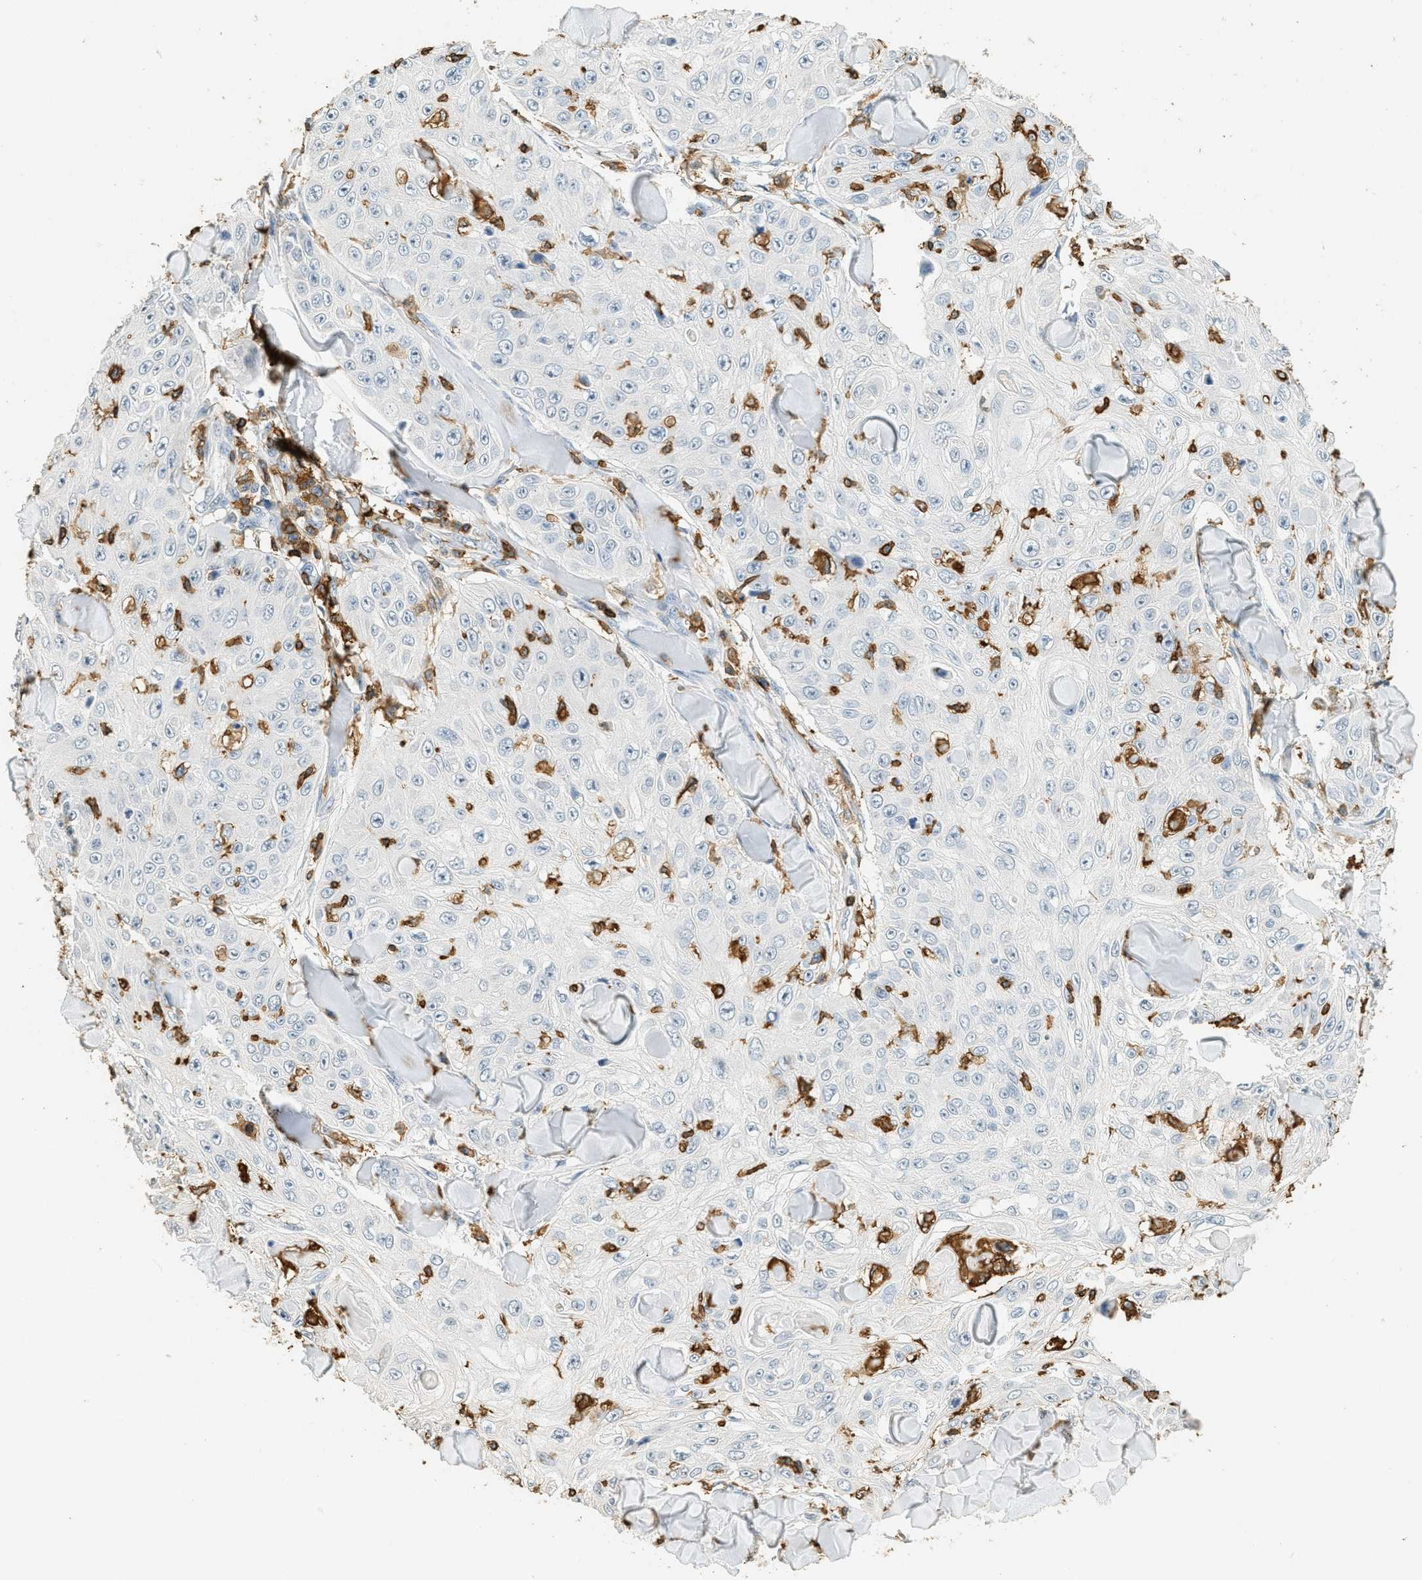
{"staining": {"intensity": "negative", "quantity": "none", "location": "none"}, "tissue": "skin cancer", "cell_type": "Tumor cells", "image_type": "cancer", "snomed": [{"axis": "morphology", "description": "Squamous cell carcinoma, NOS"}, {"axis": "topography", "description": "Skin"}], "caption": "This photomicrograph is of skin squamous cell carcinoma stained with immunohistochemistry to label a protein in brown with the nuclei are counter-stained blue. There is no positivity in tumor cells.", "gene": "LSP1", "patient": {"sex": "male", "age": 86}}